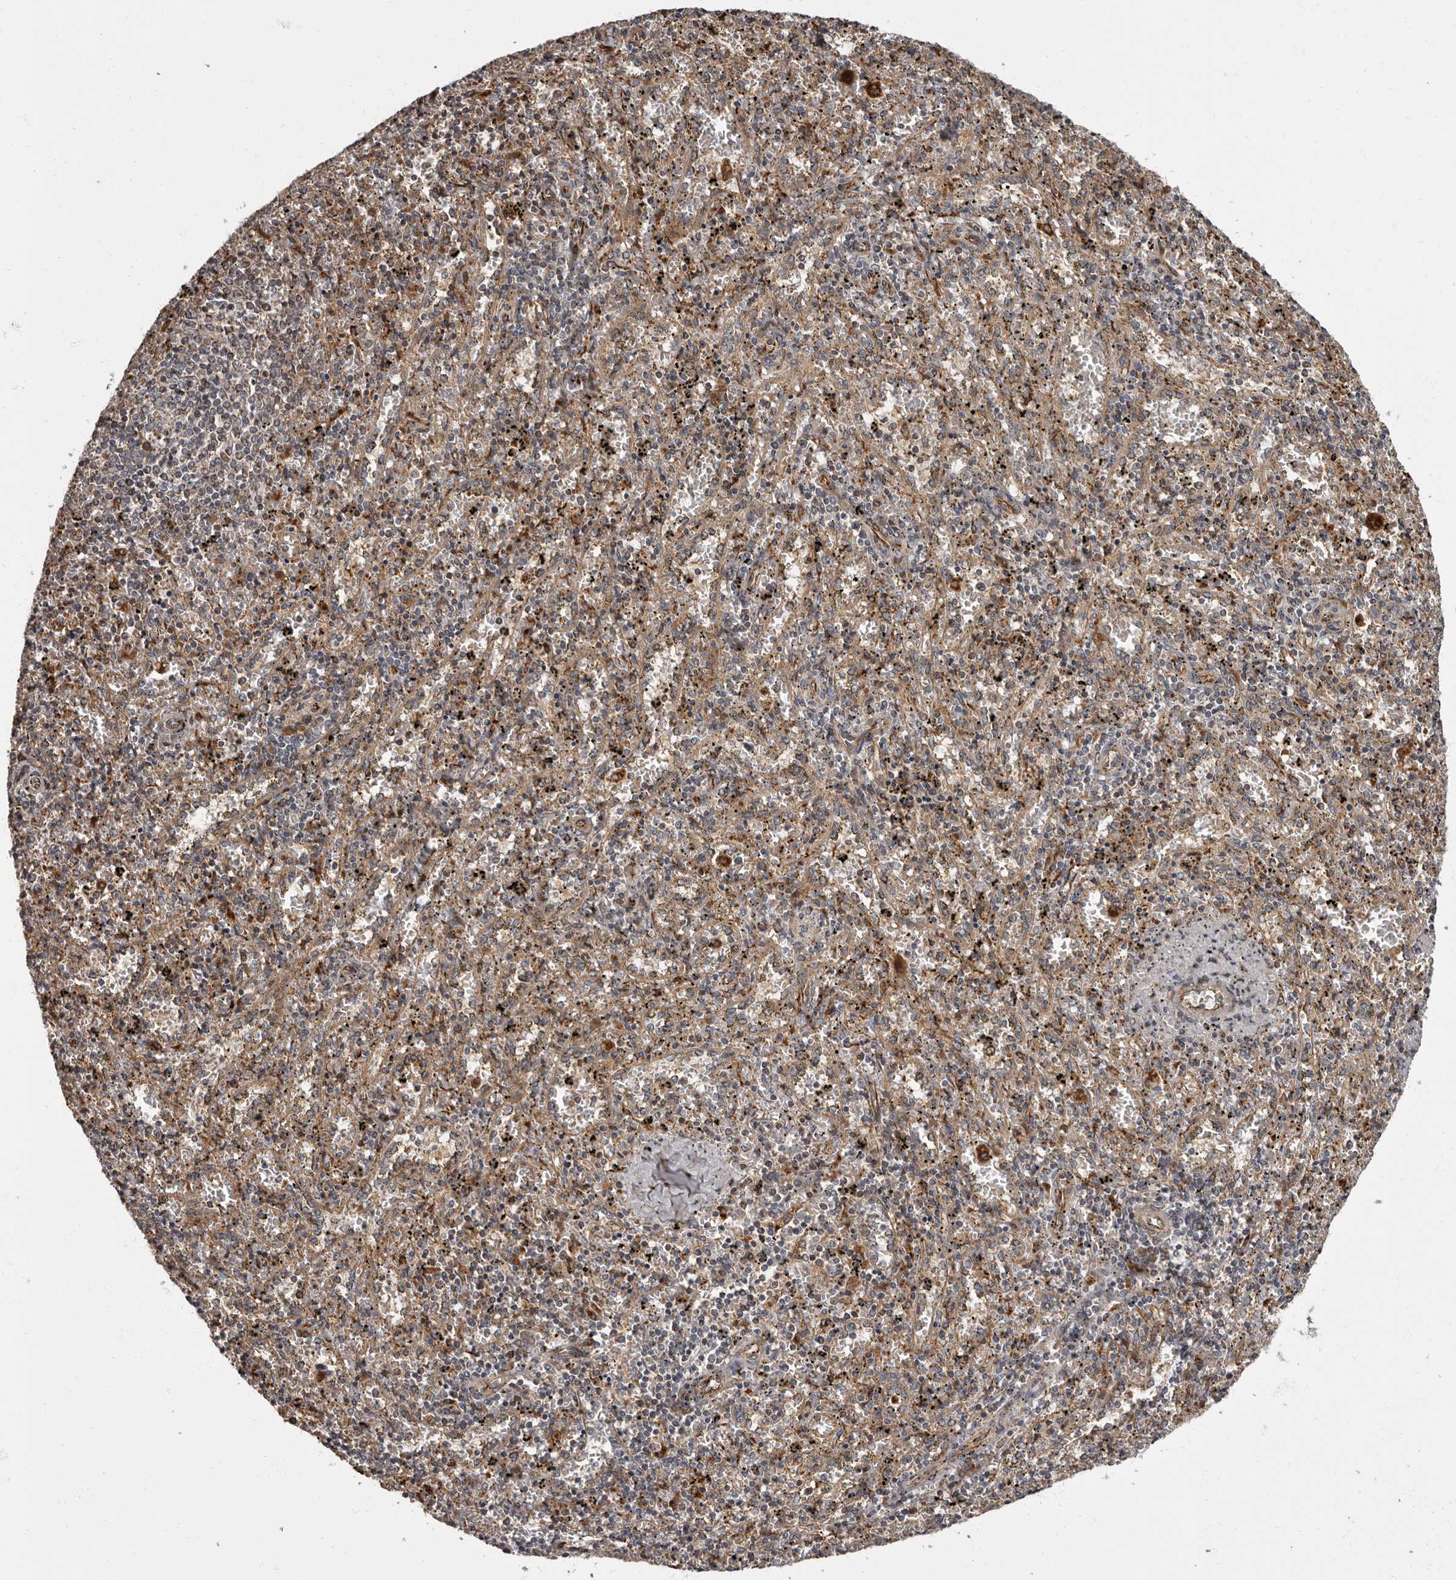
{"staining": {"intensity": "moderate", "quantity": "25%-75%", "location": "cytoplasmic/membranous"}, "tissue": "spleen", "cell_type": "Cells in red pulp", "image_type": "normal", "snomed": [{"axis": "morphology", "description": "Normal tissue, NOS"}, {"axis": "topography", "description": "Spleen"}], "caption": "Protein expression analysis of unremarkable spleen shows moderate cytoplasmic/membranous staining in about 25%-75% of cells in red pulp.", "gene": "ADCY2", "patient": {"sex": "male", "age": 11}}